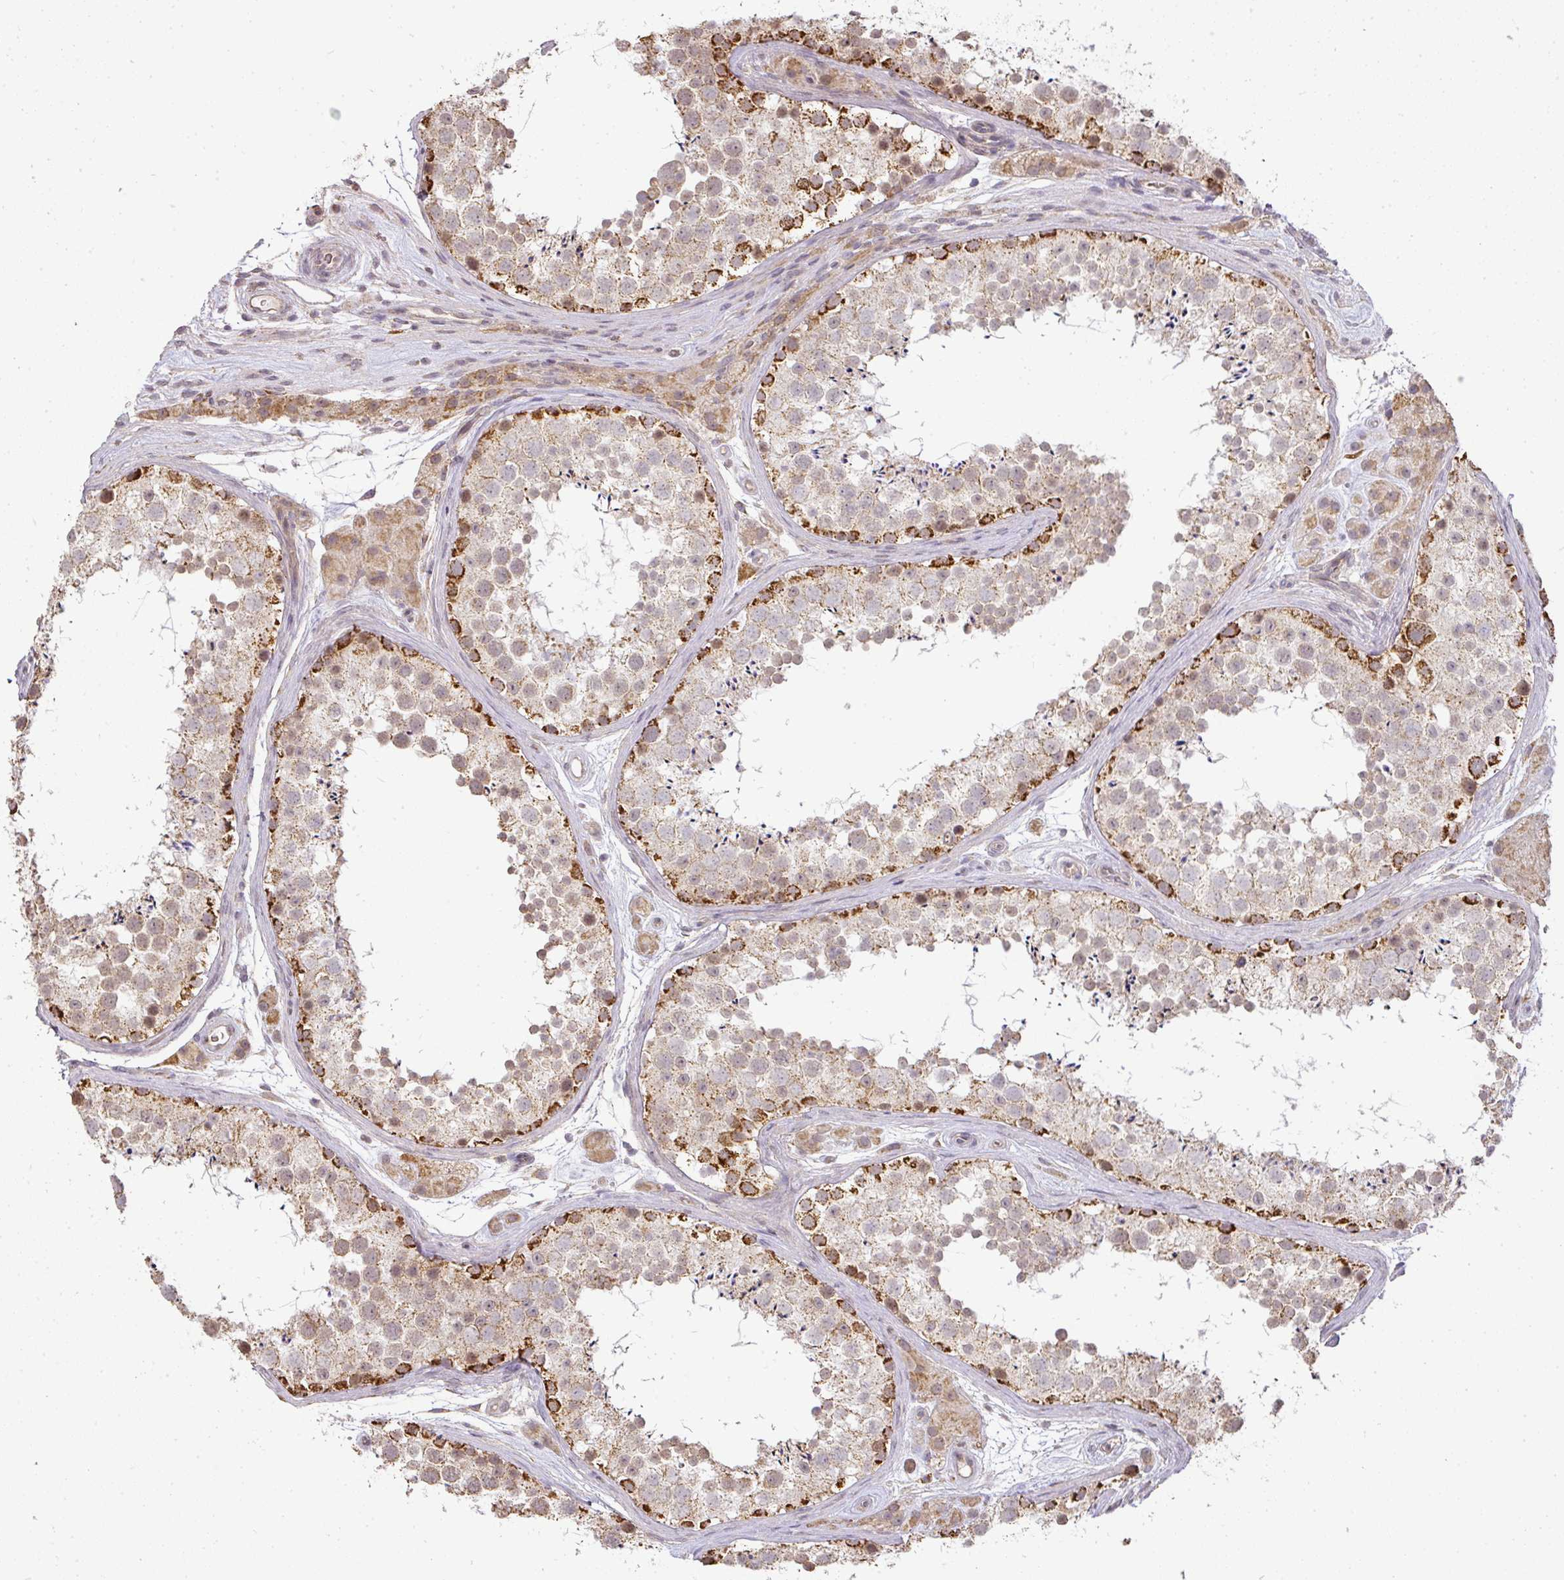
{"staining": {"intensity": "strong", "quantity": "25%-75%", "location": "cytoplasmic/membranous"}, "tissue": "testis", "cell_type": "Cells in seminiferous ducts", "image_type": "normal", "snomed": [{"axis": "morphology", "description": "Normal tissue, NOS"}, {"axis": "topography", "description": "Testis"}], "caption": "Cells in seminiferous ducts exhibit high levels of strong cytoplasmic/membranous expression in about 25%-75% of cells in normal testis.", "gene": "MYOM2", "patient": {"sex": "male", "age": 41}}